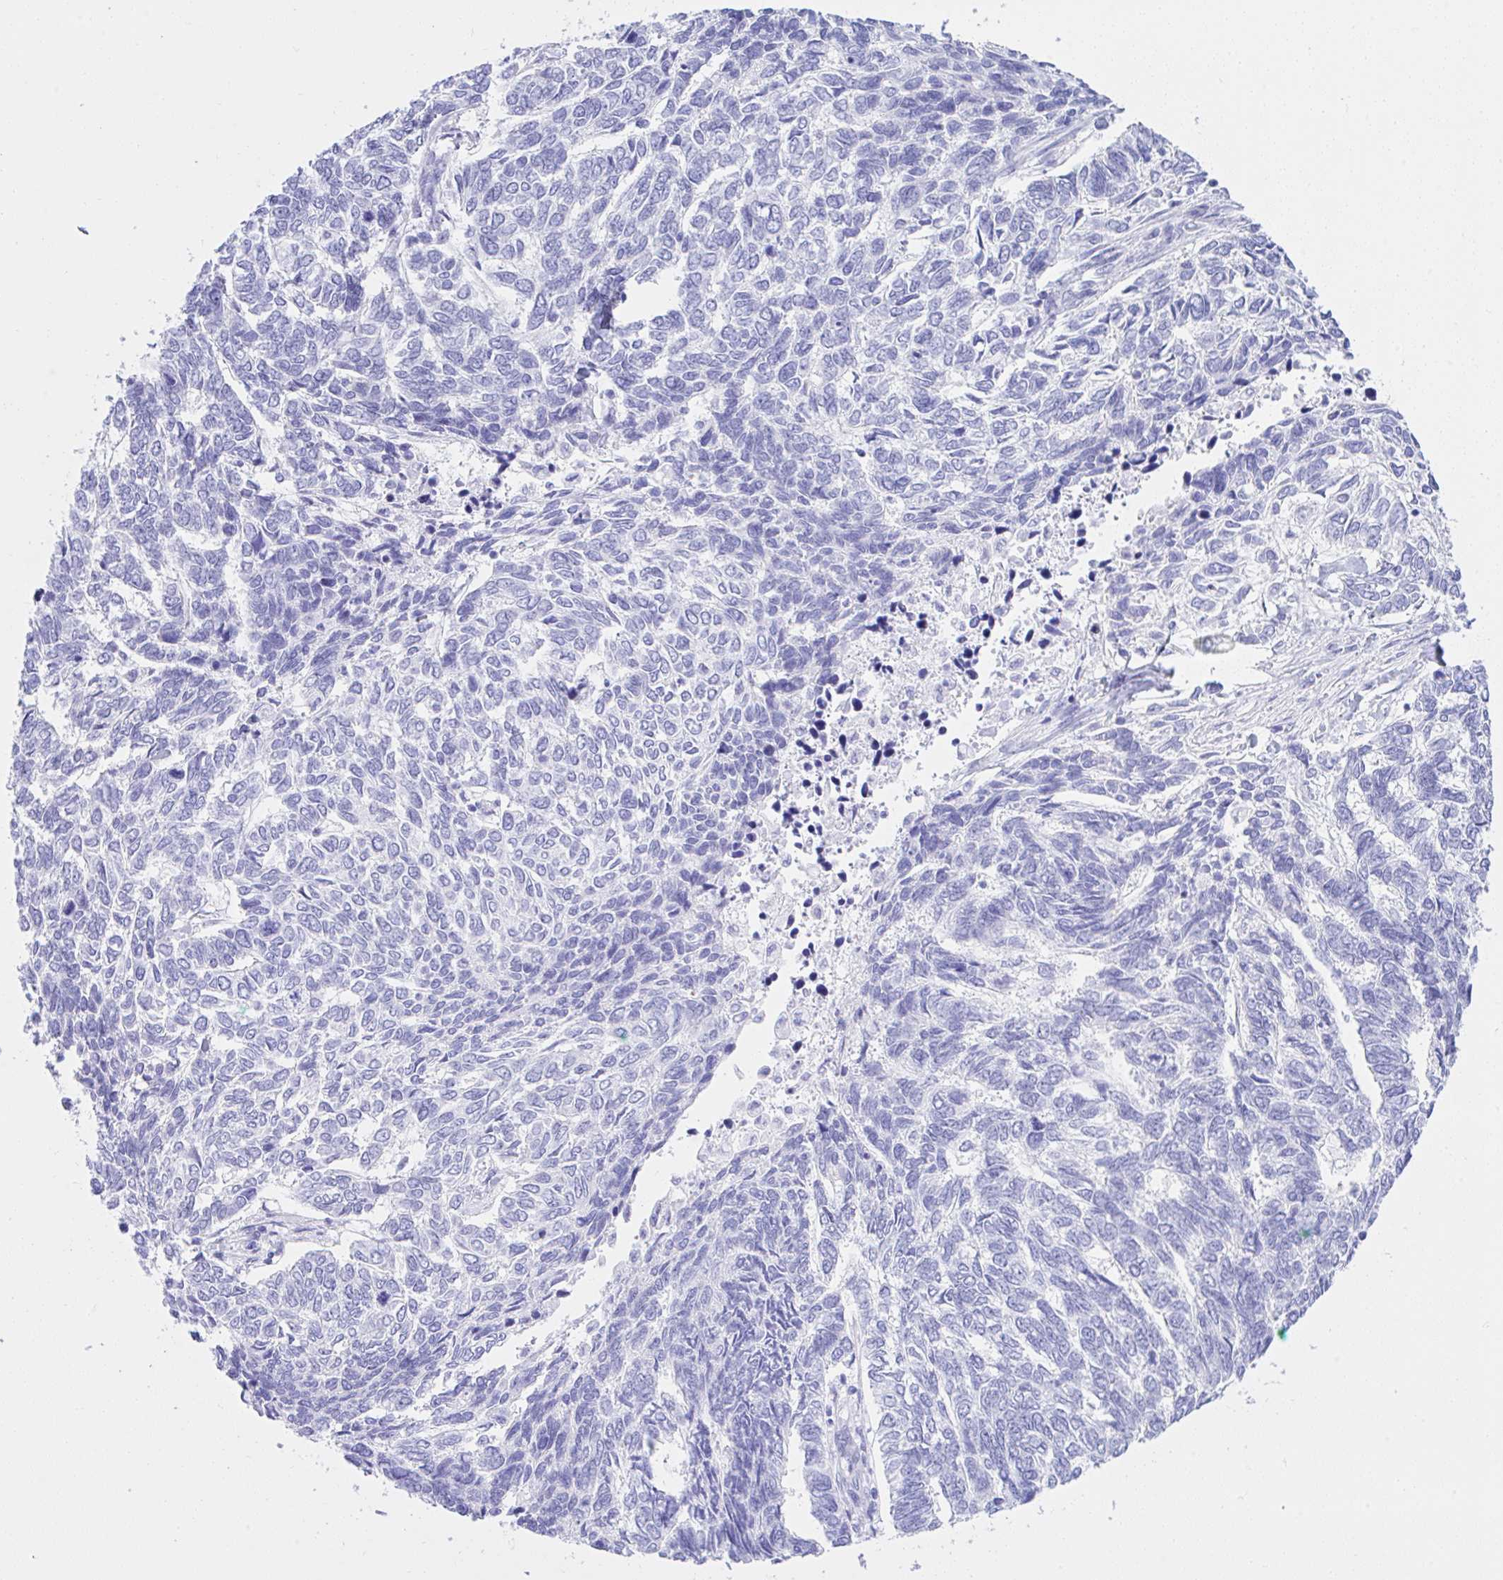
{"staining": {"intensity": "negative", "quantity": "none", "location": "none"}, "tissue": "skin cancer", "cell_type": "Tumor cells", "image_type": "cancer", "snomed": [{"axis": "morphology", "description": "Basal cell carcinoma"}, {"axis": "topography", "description": "Skin"}], "caption": "An IHC micrograph of skin basal cell carcinoma is shown. There is no staining in tumor cells of skin basal cell carcinoma.", "gene": "SEL1L2", "patient": {"sex": "female", "age": 65}}